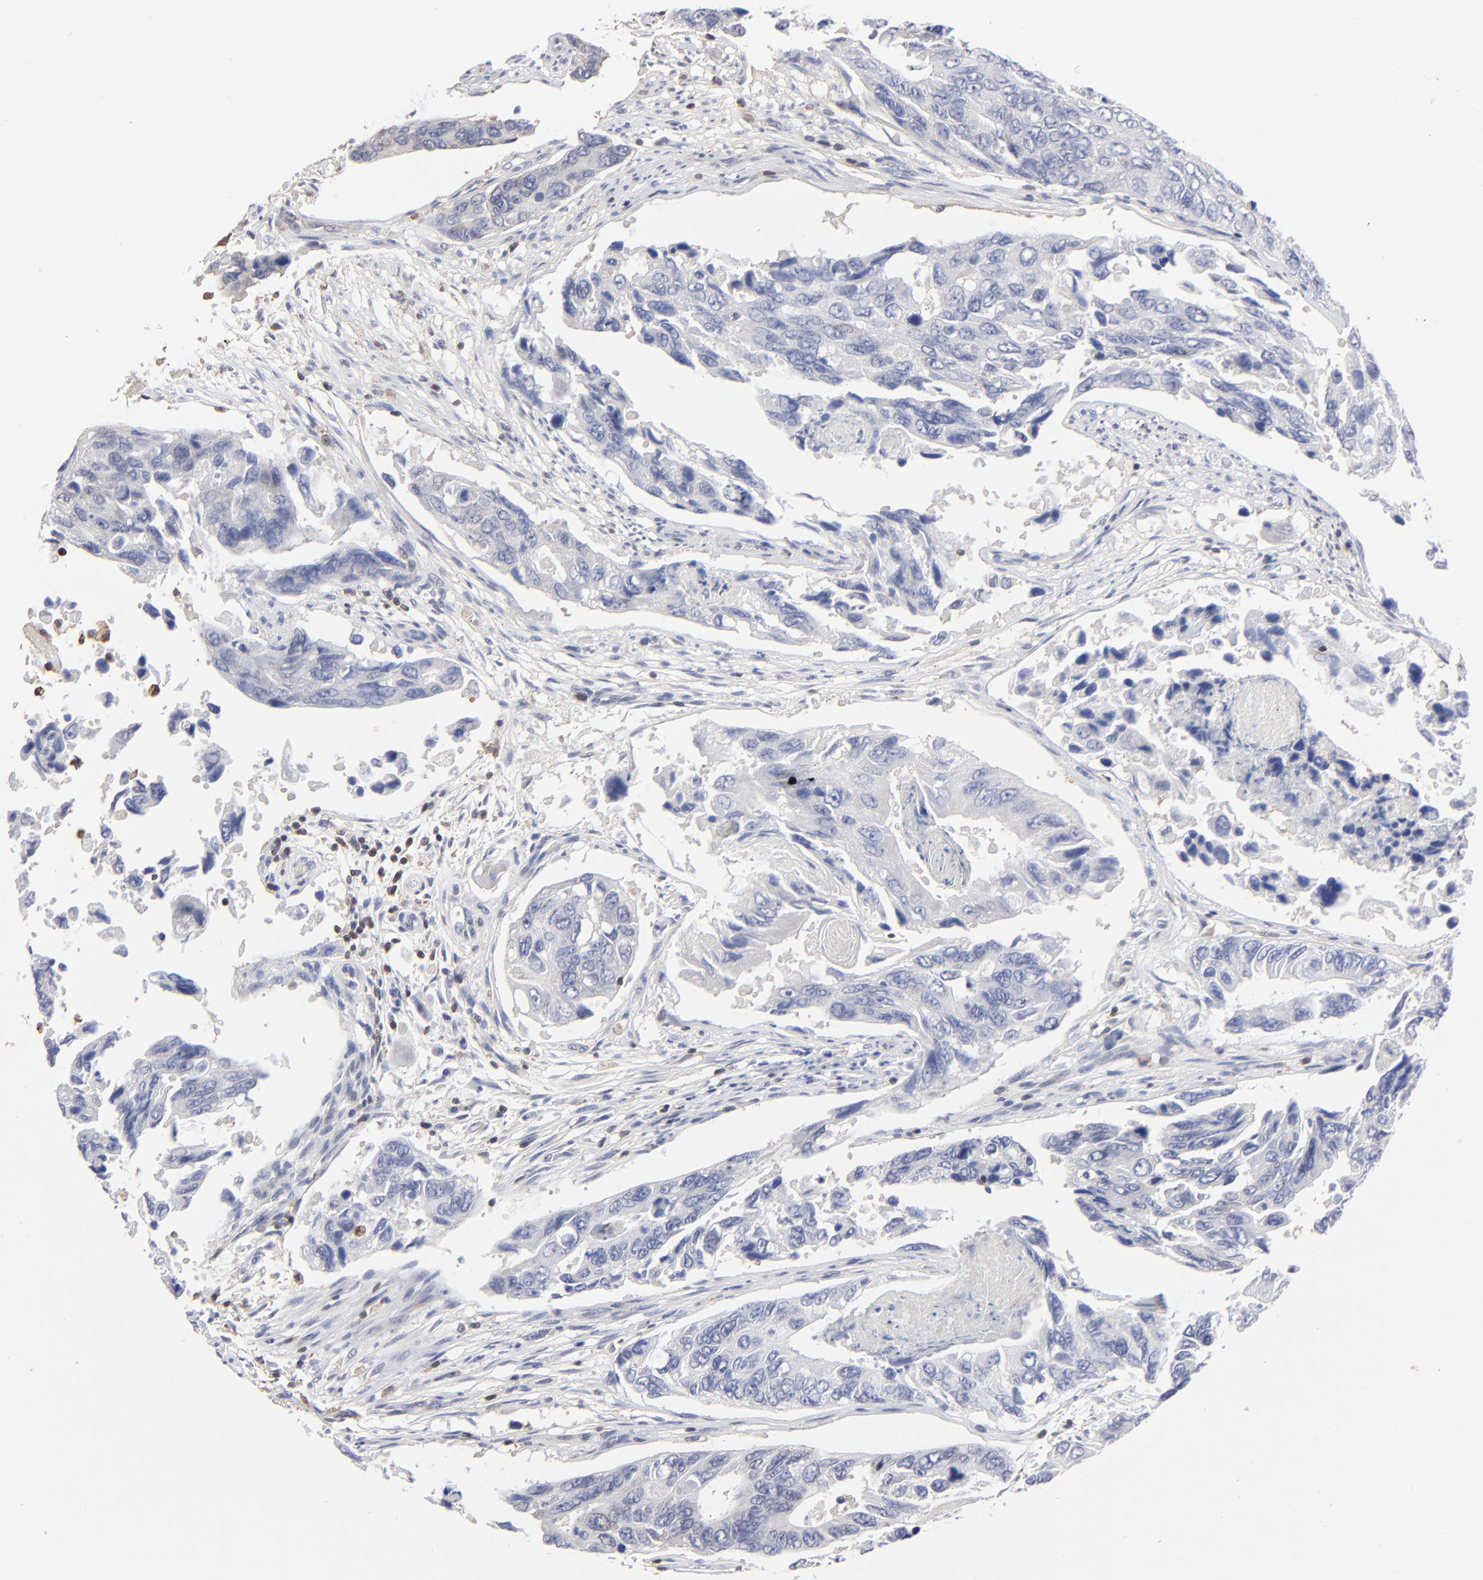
{"staining": {"intensity": "negative", "quantity": "none", "location": "none"}, "tissue": "colorectal cancer", "cell_type": "Tumor cells", "image_type": "cancer", "snomed": [{"axis": "morphology", "description": "Adenocarcinoma, NOS"}, {"axis": "topography", "description": "Colon"}], "caption": "Tumor cells show no significant positivity in colorectal adenocarcinoma. Brightfield microscopy of immunohistochemistry (IHC) stained with DAB (3,3'-diaminobenzidine) (brown) and hematoxylin (blue), captured at high magnification.", "gene": "TBXT", "patient": {"sex": "female", "age": 86}}